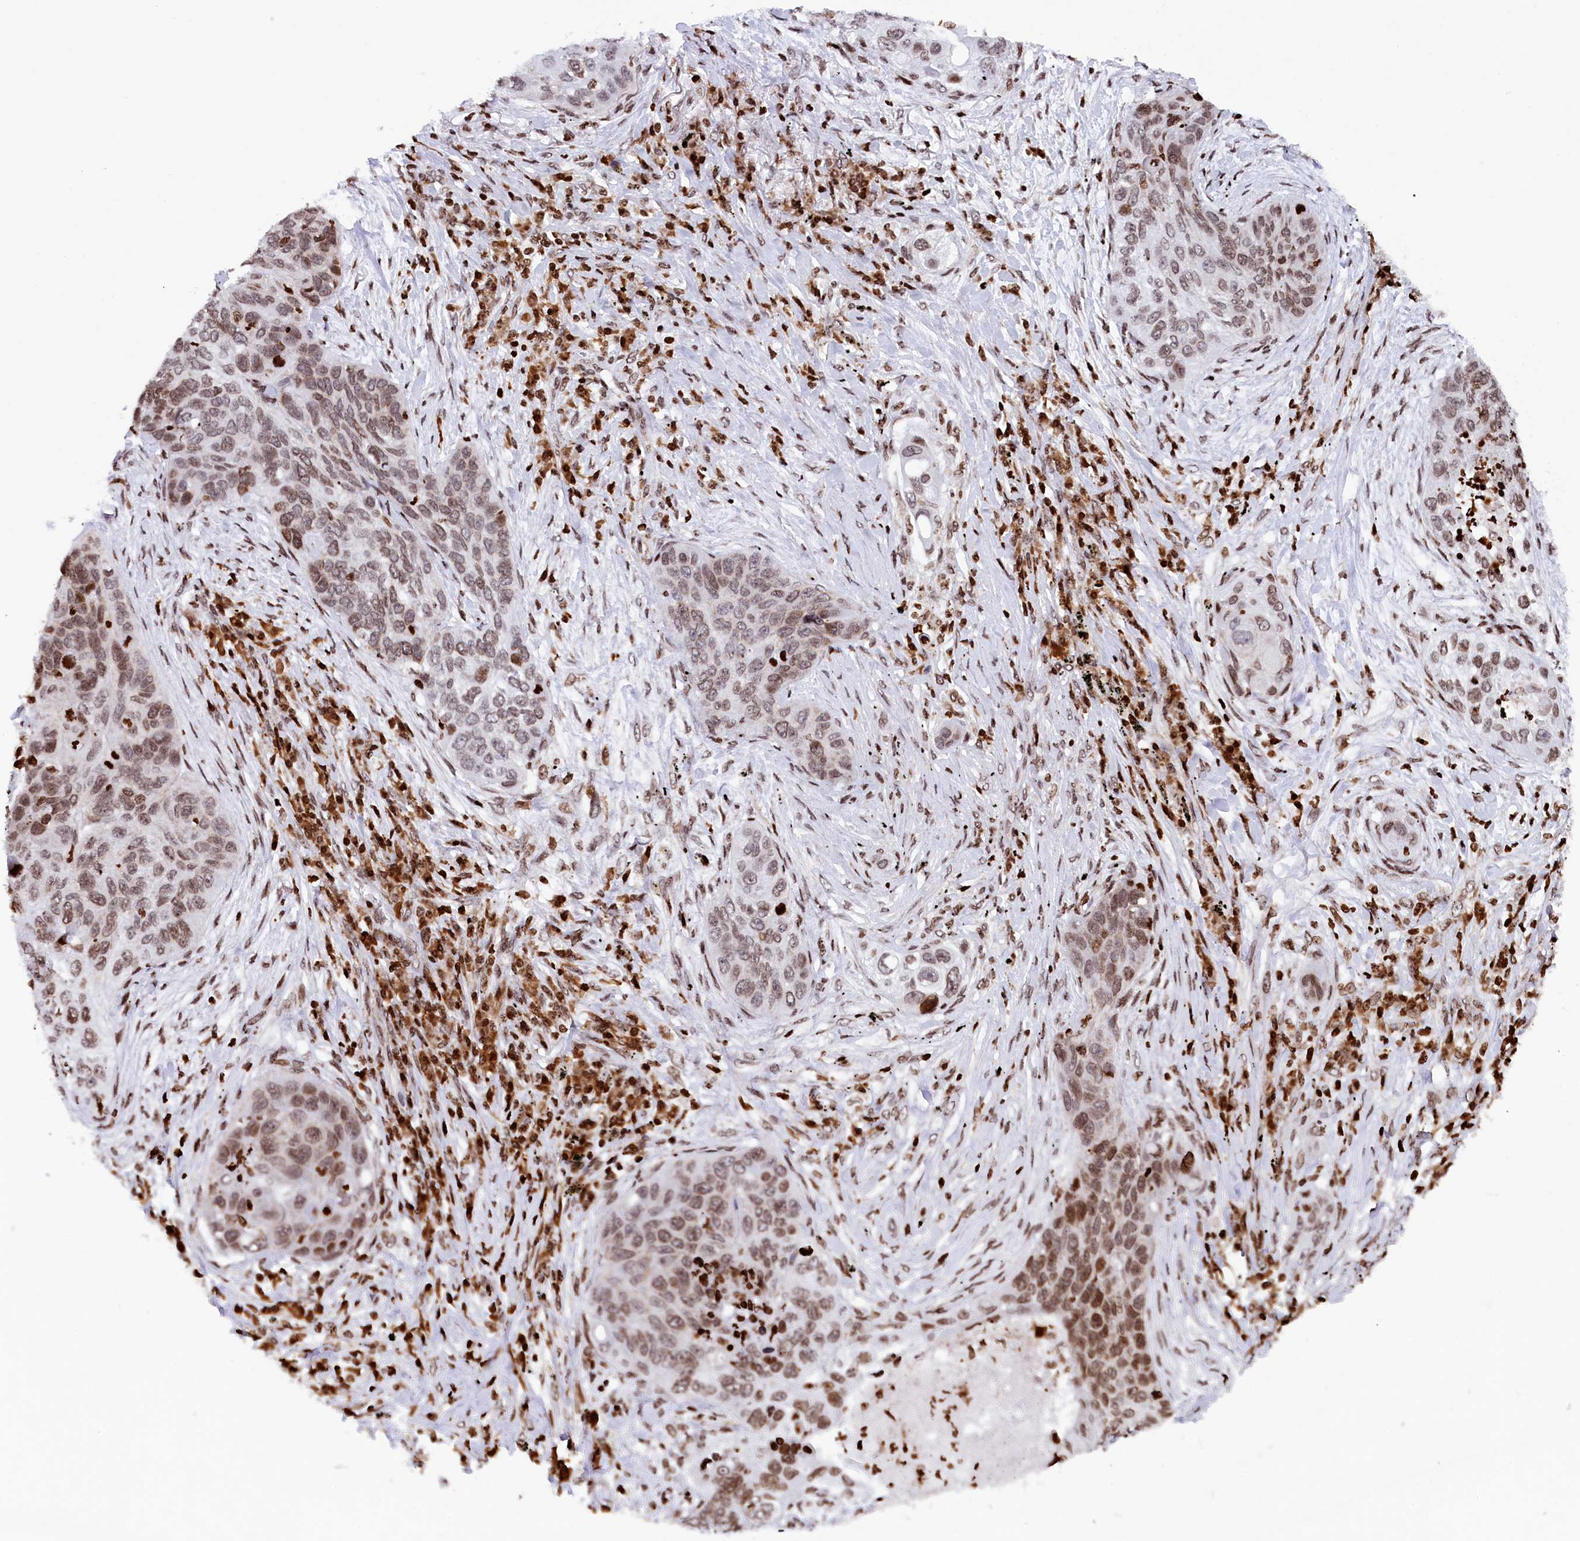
{"staining": {"intensity": "moderate", "quantity": "25%-75%", "location": "nuclear"}, "tissue": "lung cancer", "cell_type": "Tumor cells", "image_type": "cancer", "snomed": [{"axis": "morphology", "description": "Squamous cell carcinoma, NOS"}, {"axis": "topography", "description": "Lung"}], "caption": "Protein staining shows moderate nuclear positivity in about 25%-75% of tumor cells in lung squamous cell carcinoma.", "gene": "TIMM29", "patient": {"sex": "female", "age": 63}}